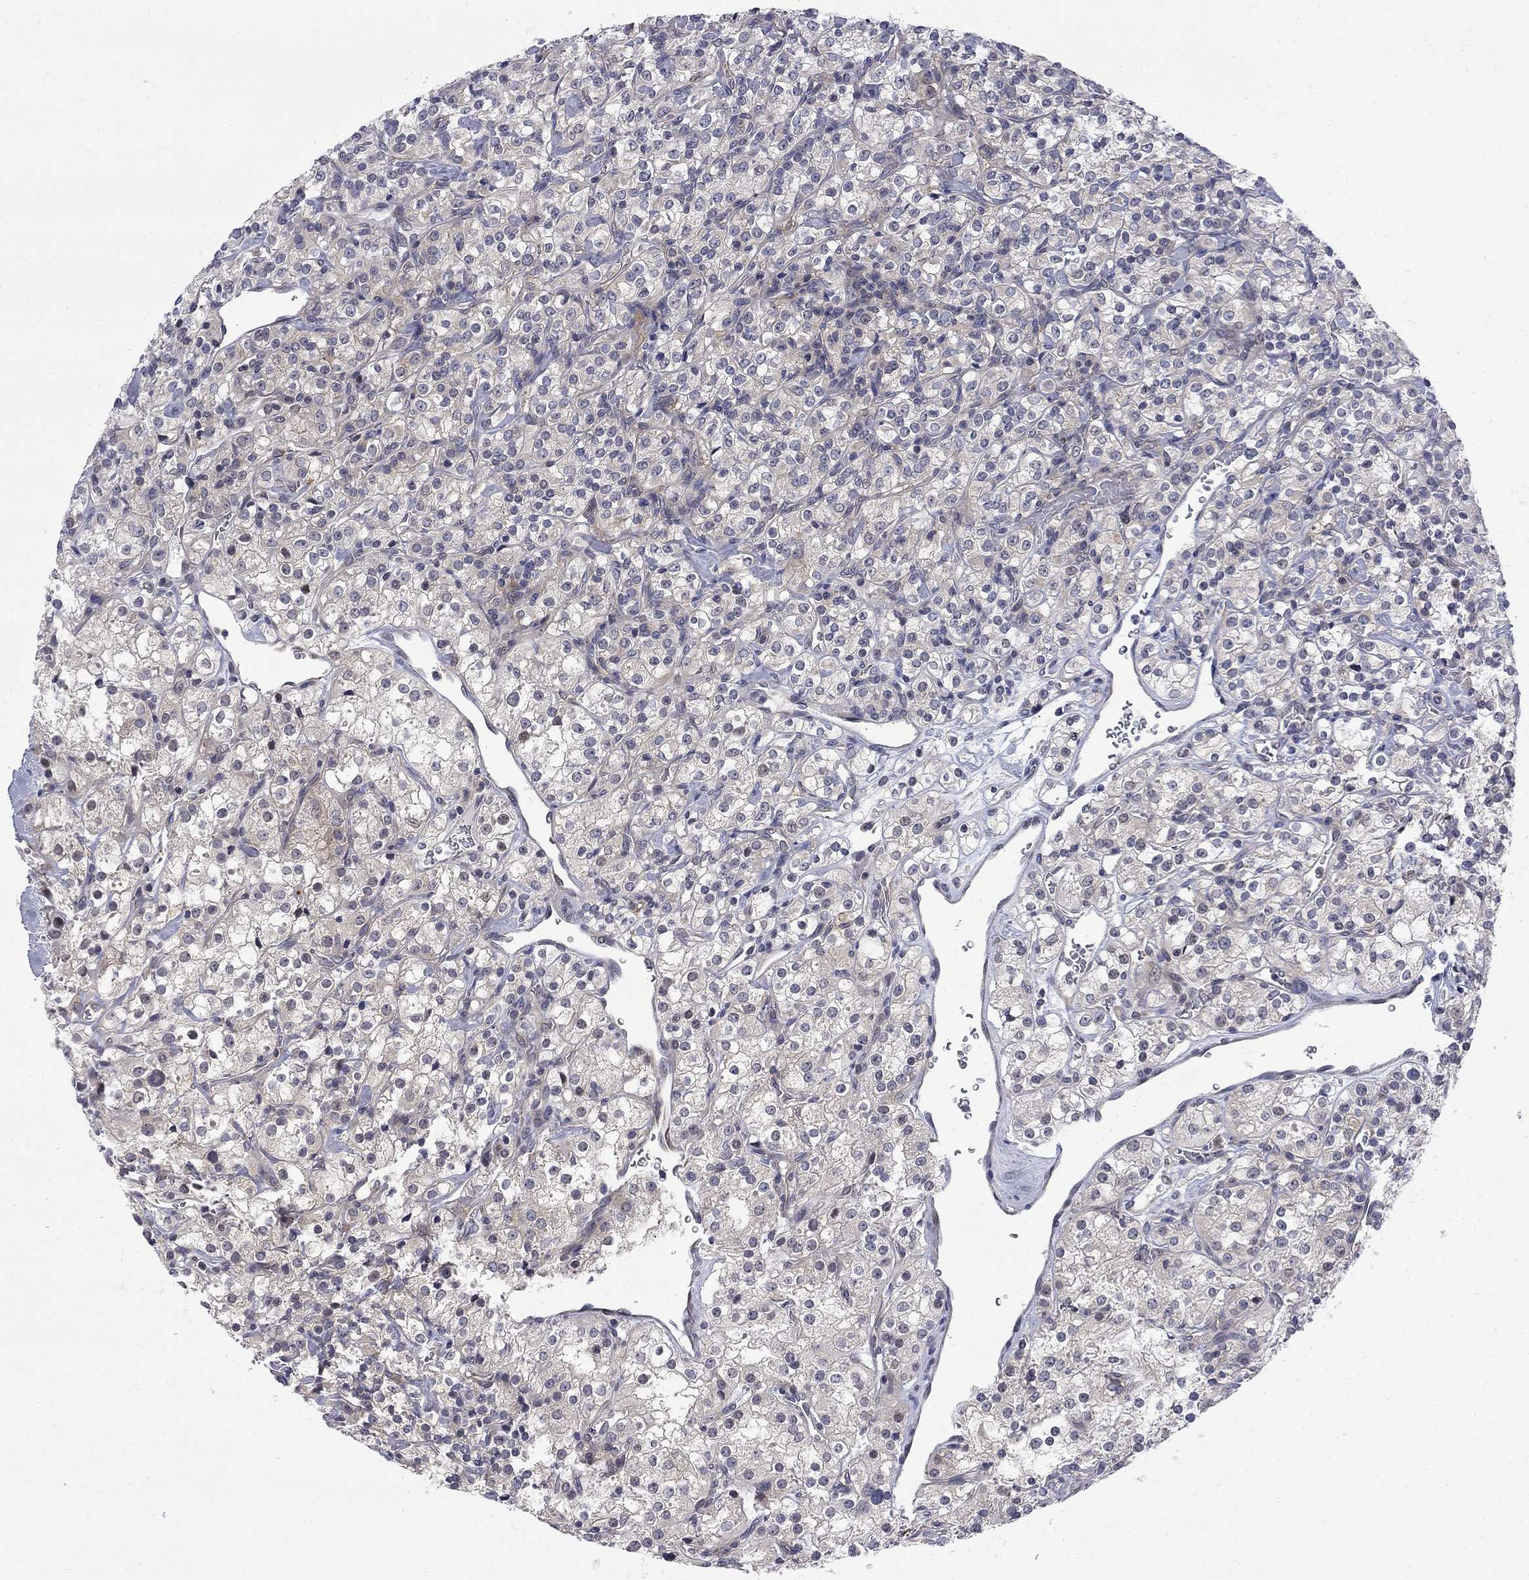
{"staining": {"intensity": "negative", "quantity": "none", "location": "none"}, "tissue": "renal cancer", "cell_type": "Tumor cells", "image_type": "cancer", "snomed": [{"axis": "morphology", "description": "Adenocarcinoma, NOS"}, {"axis": "topography", "description": "Kidney"}], "caption": "A high-resolution photomicrograph shows immunohistochemistry (IHC) staining of renal cancer, which reveals no significant positivity in tumor cells. (DAB IHC, high magnification).", "gene": "GALNT8", "patient": {"sex": "male", "age": 77}}